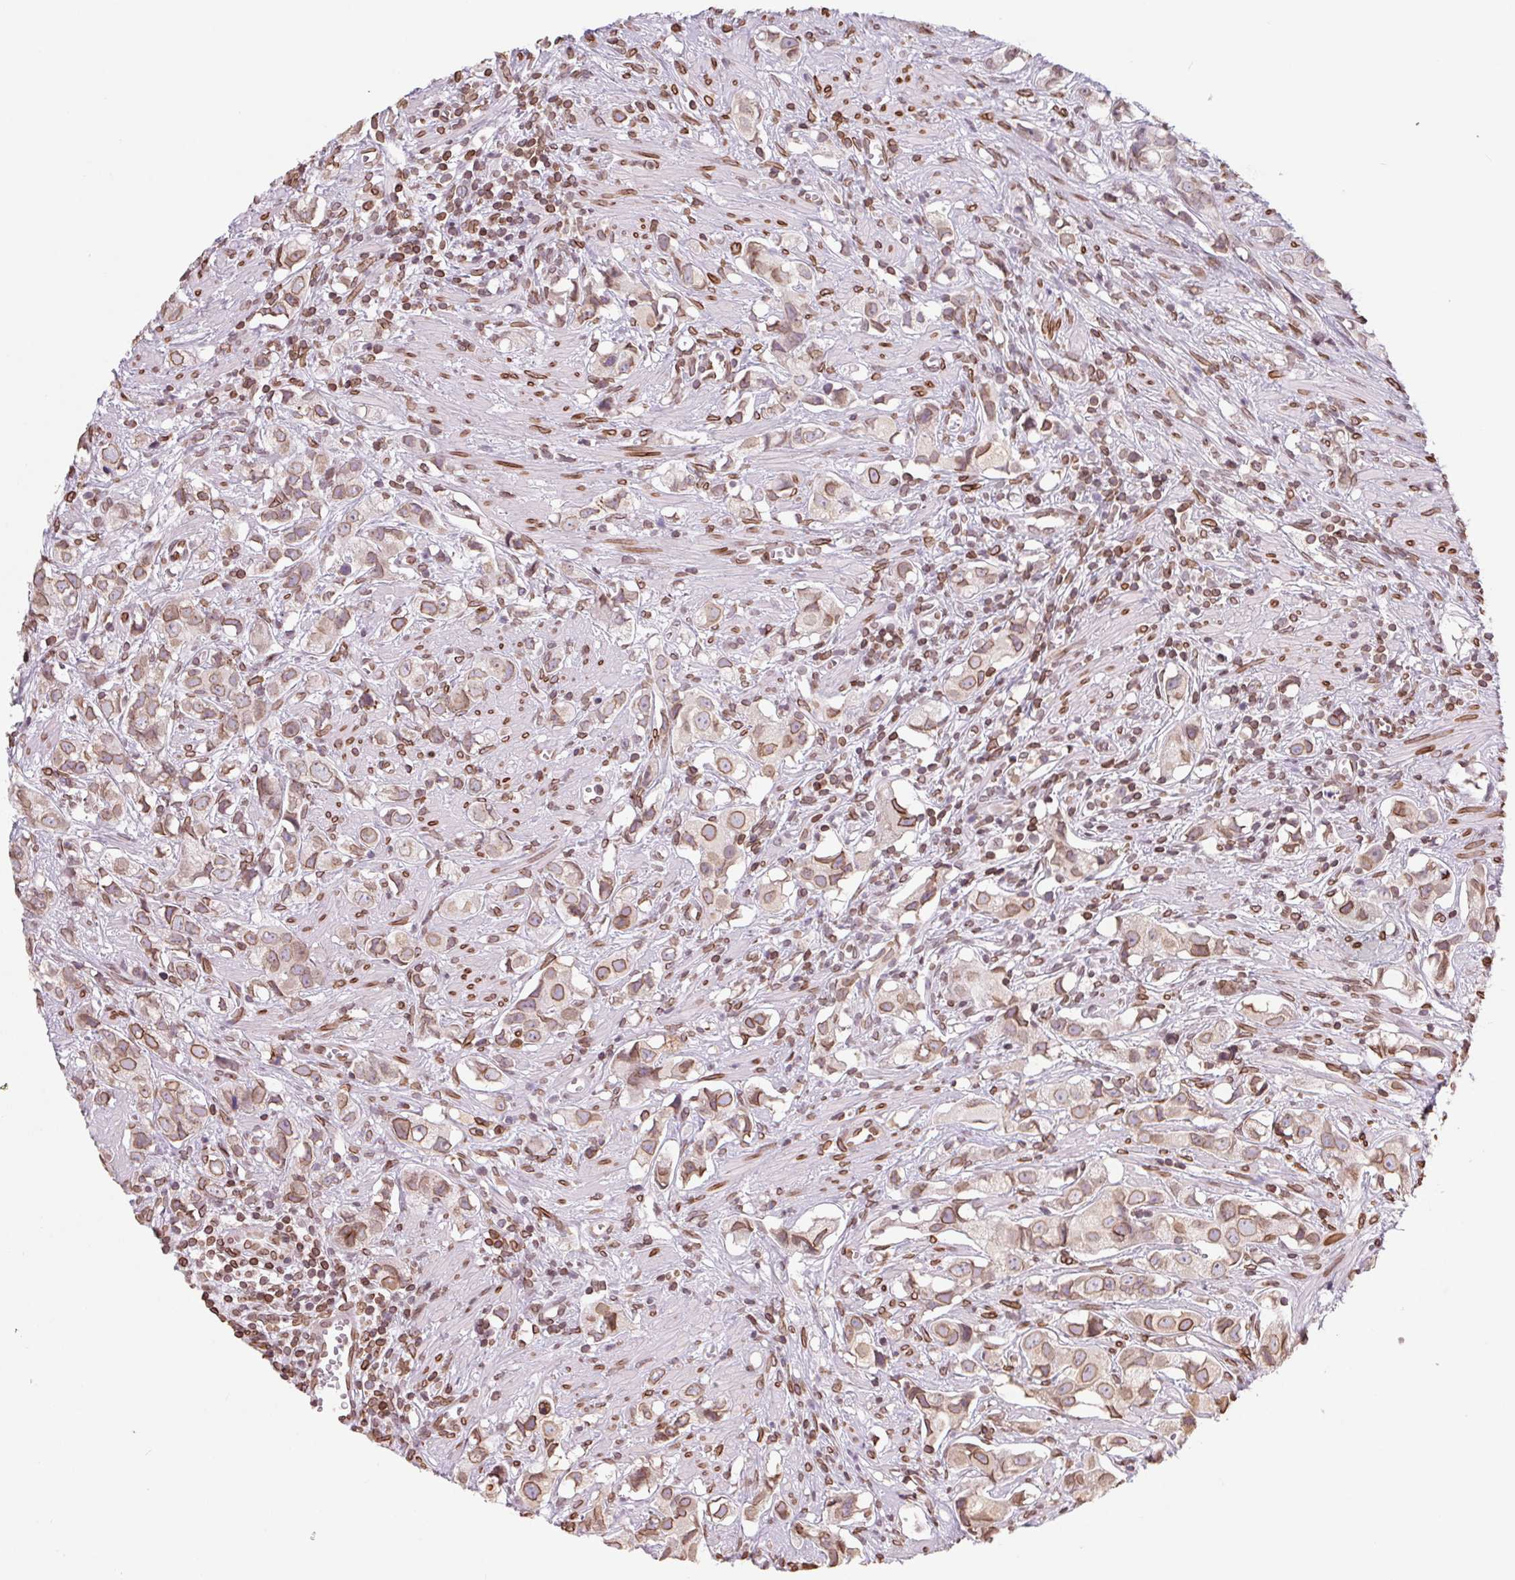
{"staining": {"intensity": "moderate", "quantity": ">75%", "location": "cytoplasmic/membranous,nuclear"}, "tissue": "prostate cancer", "cell_type": "Tumor cells", "image_type": "cancer", "snomed": [{"axis": "morphology", "description": "Adenocarcinoma, High grade"}, {"axis": "topography", "description": "Prostate"}], "caption": "Prostate cancer tissue exhibits moderate cytoplasmic/membranous and nuclear staining in about >75% of tumor cells, visualized by immunohistochemistry. (Brightfield microscopy of DAB IHC at high magnification).", "gene": "LMNB2", "patient": {"sex": "male", "age": 58}}